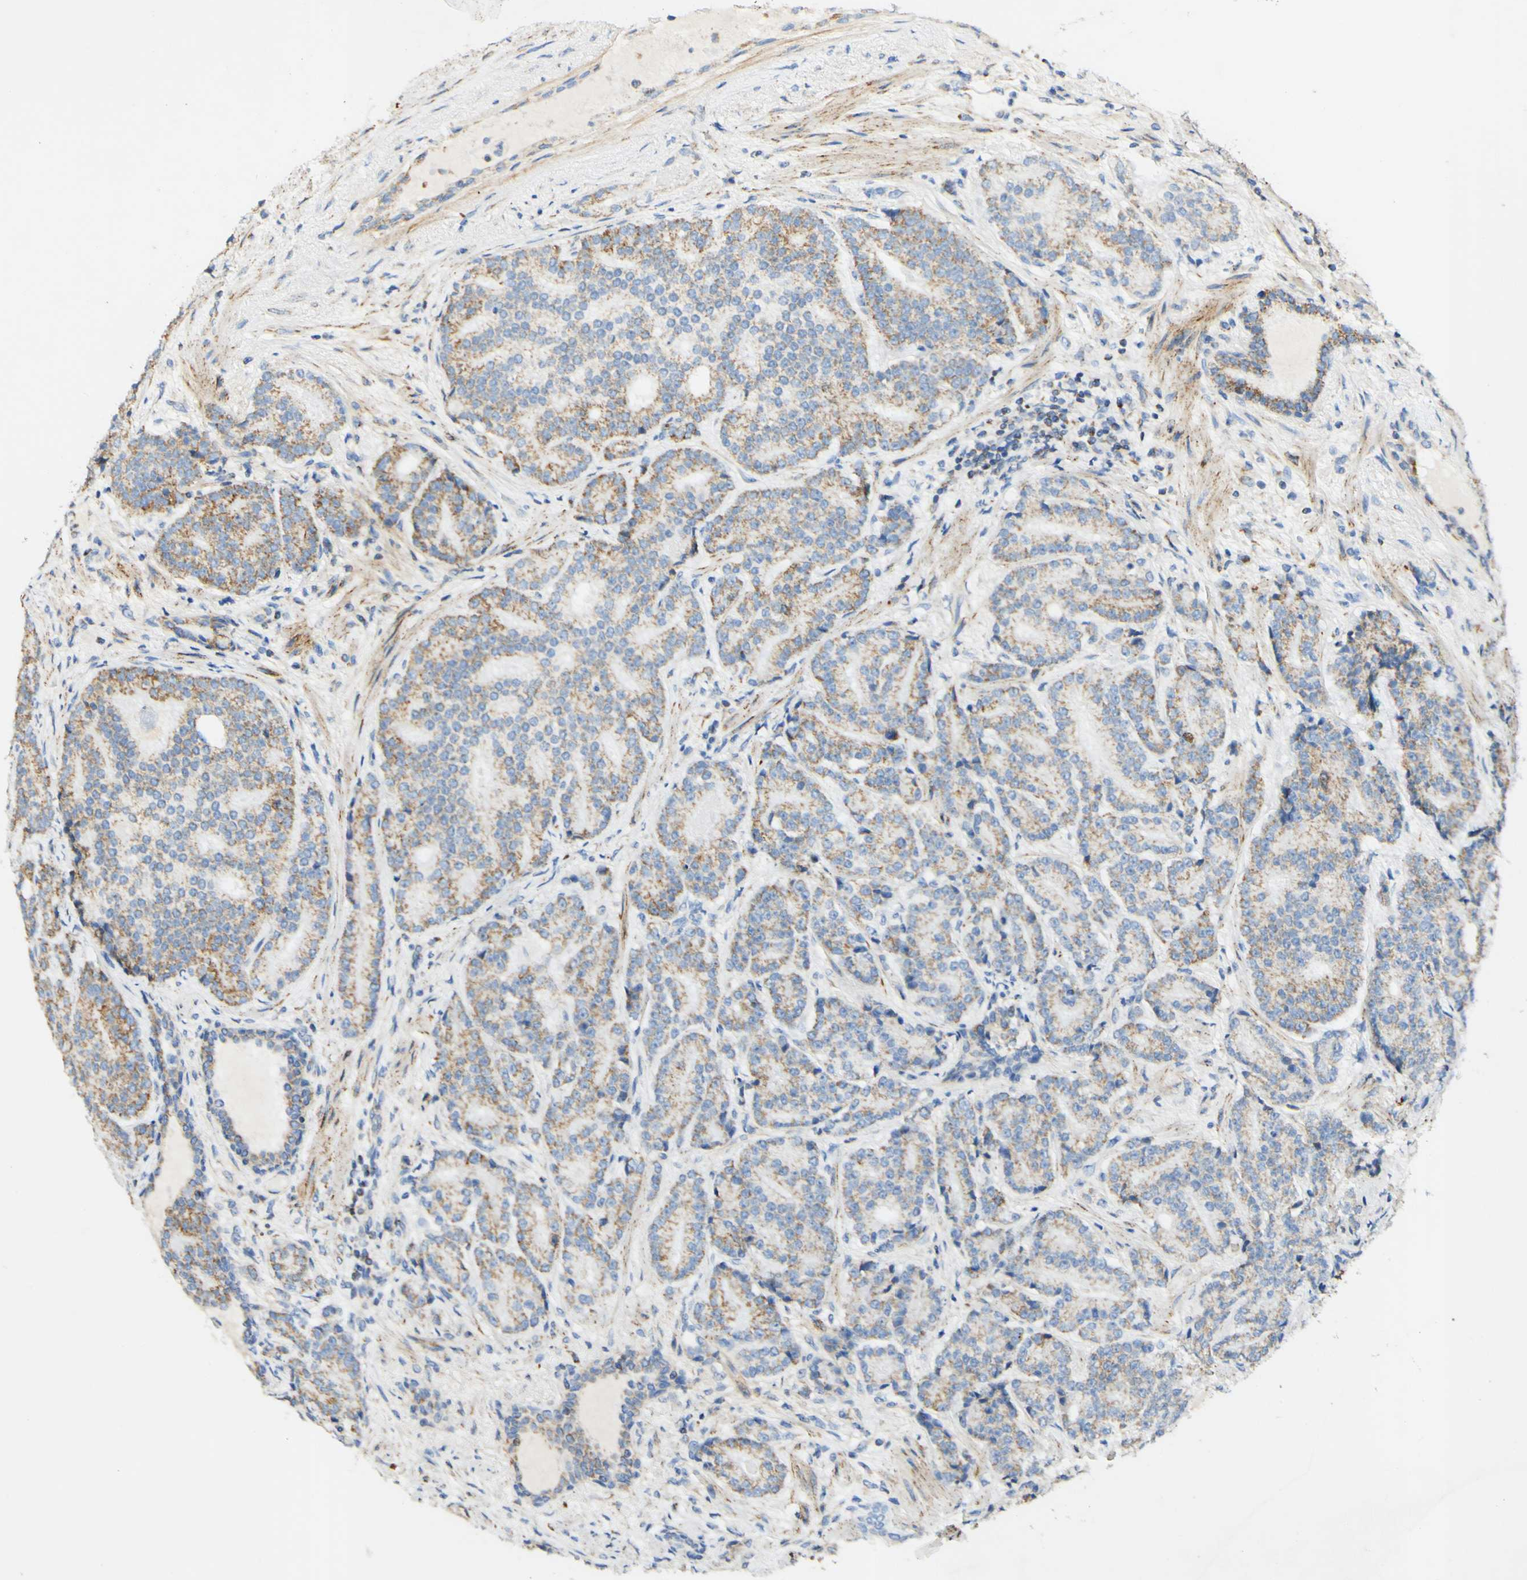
{"staining": {"intensity": "moderate", "quantity": ">75%", "location": "cytoplasmic/membranous"}, "tissue": "prostate cancer", "cell_type": "Tumor cells", "image_type": "cancer", "snomed": [{"axis": "morphology", "description": "Adenocarcinoma, High grade"}, {"axis": "topography", "description": "Prostate"}], "caption": "The immunohistochemical stain labels moderate cytoplasmic/membranous staining in tumor cells of prostate cancer tissue.", "gene": "OXCT1", "patient": {"sex": "male", "age": 61}}